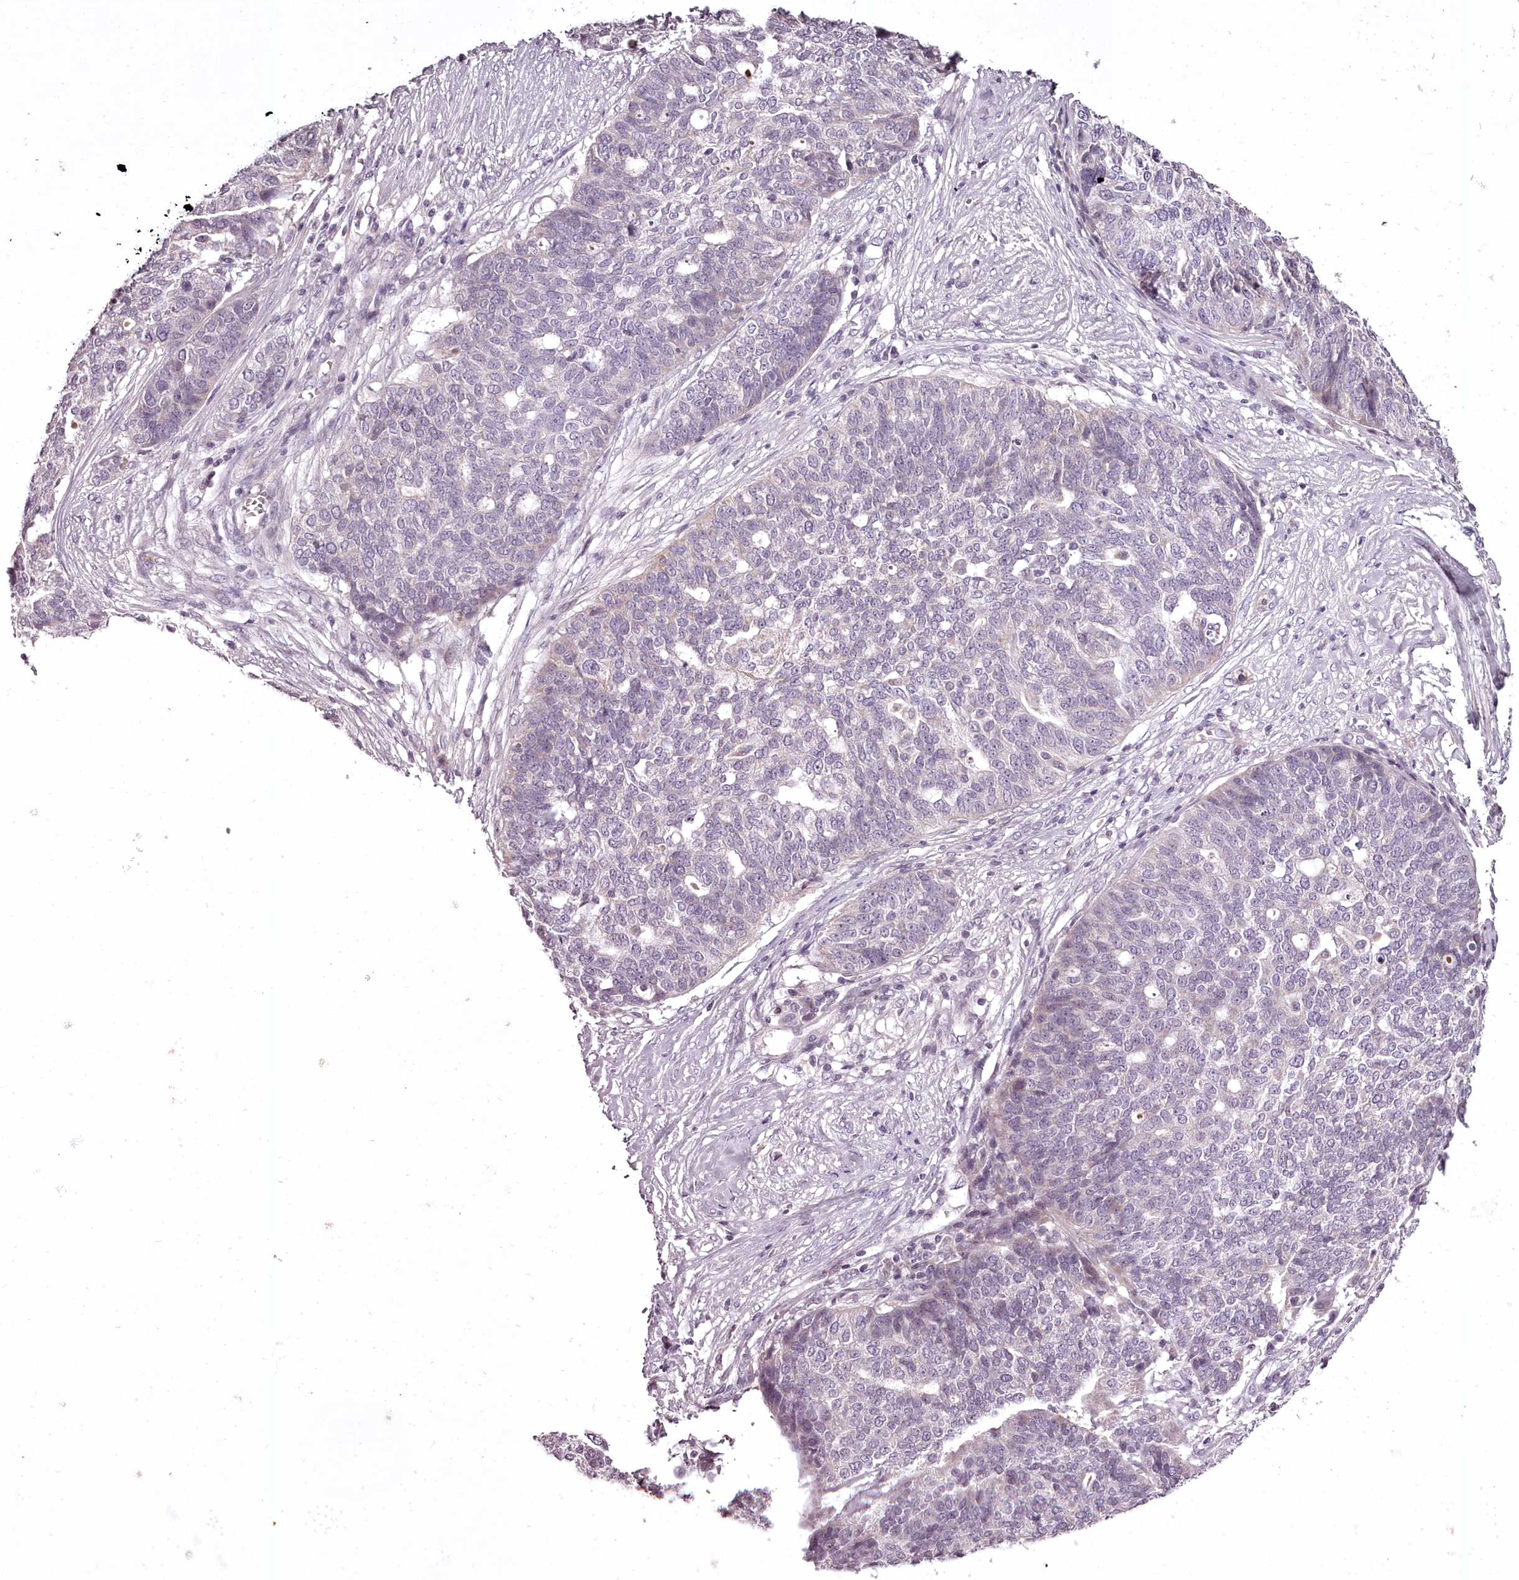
{"staining": {"intensity": "negative", "quantity": "none", "location": "none"}, "tissue": "ovarian cancer", "cell_type": "Tumor cells", "image_type": "cancer", "snomed": [{"axis": "morphology", "description": "Cystadenocarcinoma, serous, NOS"}, {"axis": "topography", "description": "Ovary"}], "caption": "Immunohistochemistry (IHC) histopathology image of neoplastic tissue: human ovarian serous cystadenocarcinoma stained with DAB shows no significant protein staining in tumor cells. (DAB (3,3'-diaminobenzidine) immunohistochemistry (IHC) with hematoxylin counter stain).", "gene": "RBMXL2", "patient": {"sex": "female", "age": 59}}